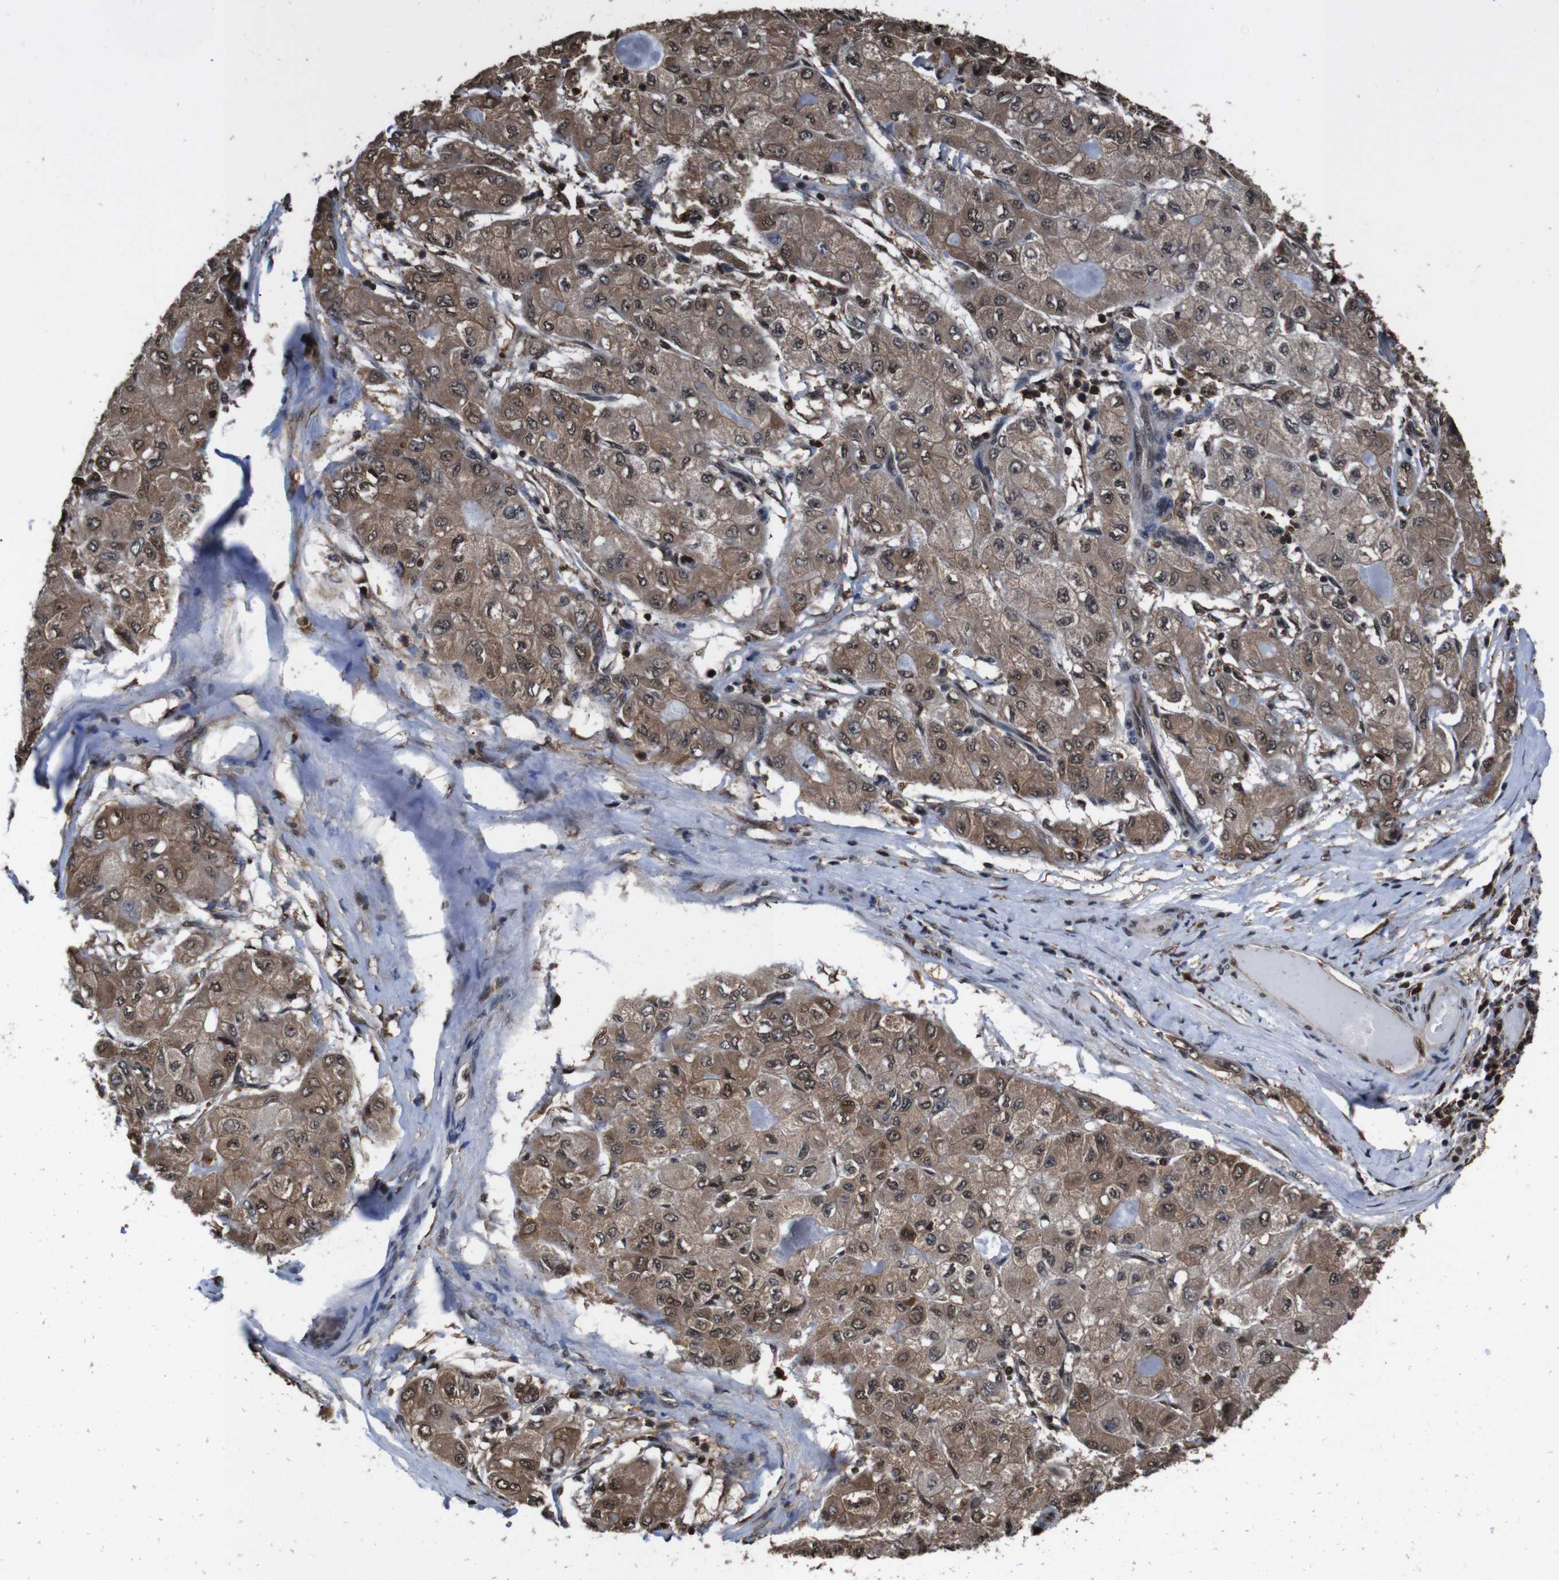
{"staining": {"intensity": "moderate", "quantity": ">75%", "location": "cytoplasmic/membranous,nuclear"}, "tissue": "liver cancer", "cell_type": "Tumor cells", "image_type": "cancer", "snomed": [{"axis": "morphology", "description": "Carcinoma, Hepatocellular, NOS"}, {"axis": "topography", "description": "Liver"}], "caption": "Moderate cytoplasmic/membranous and nuclear protein staining is appreciated in about >75% of tumor cells in hepatocellular carcinoma (liver).", "gene": "VCP", "patient": {"sex": "male", "age": 80}}